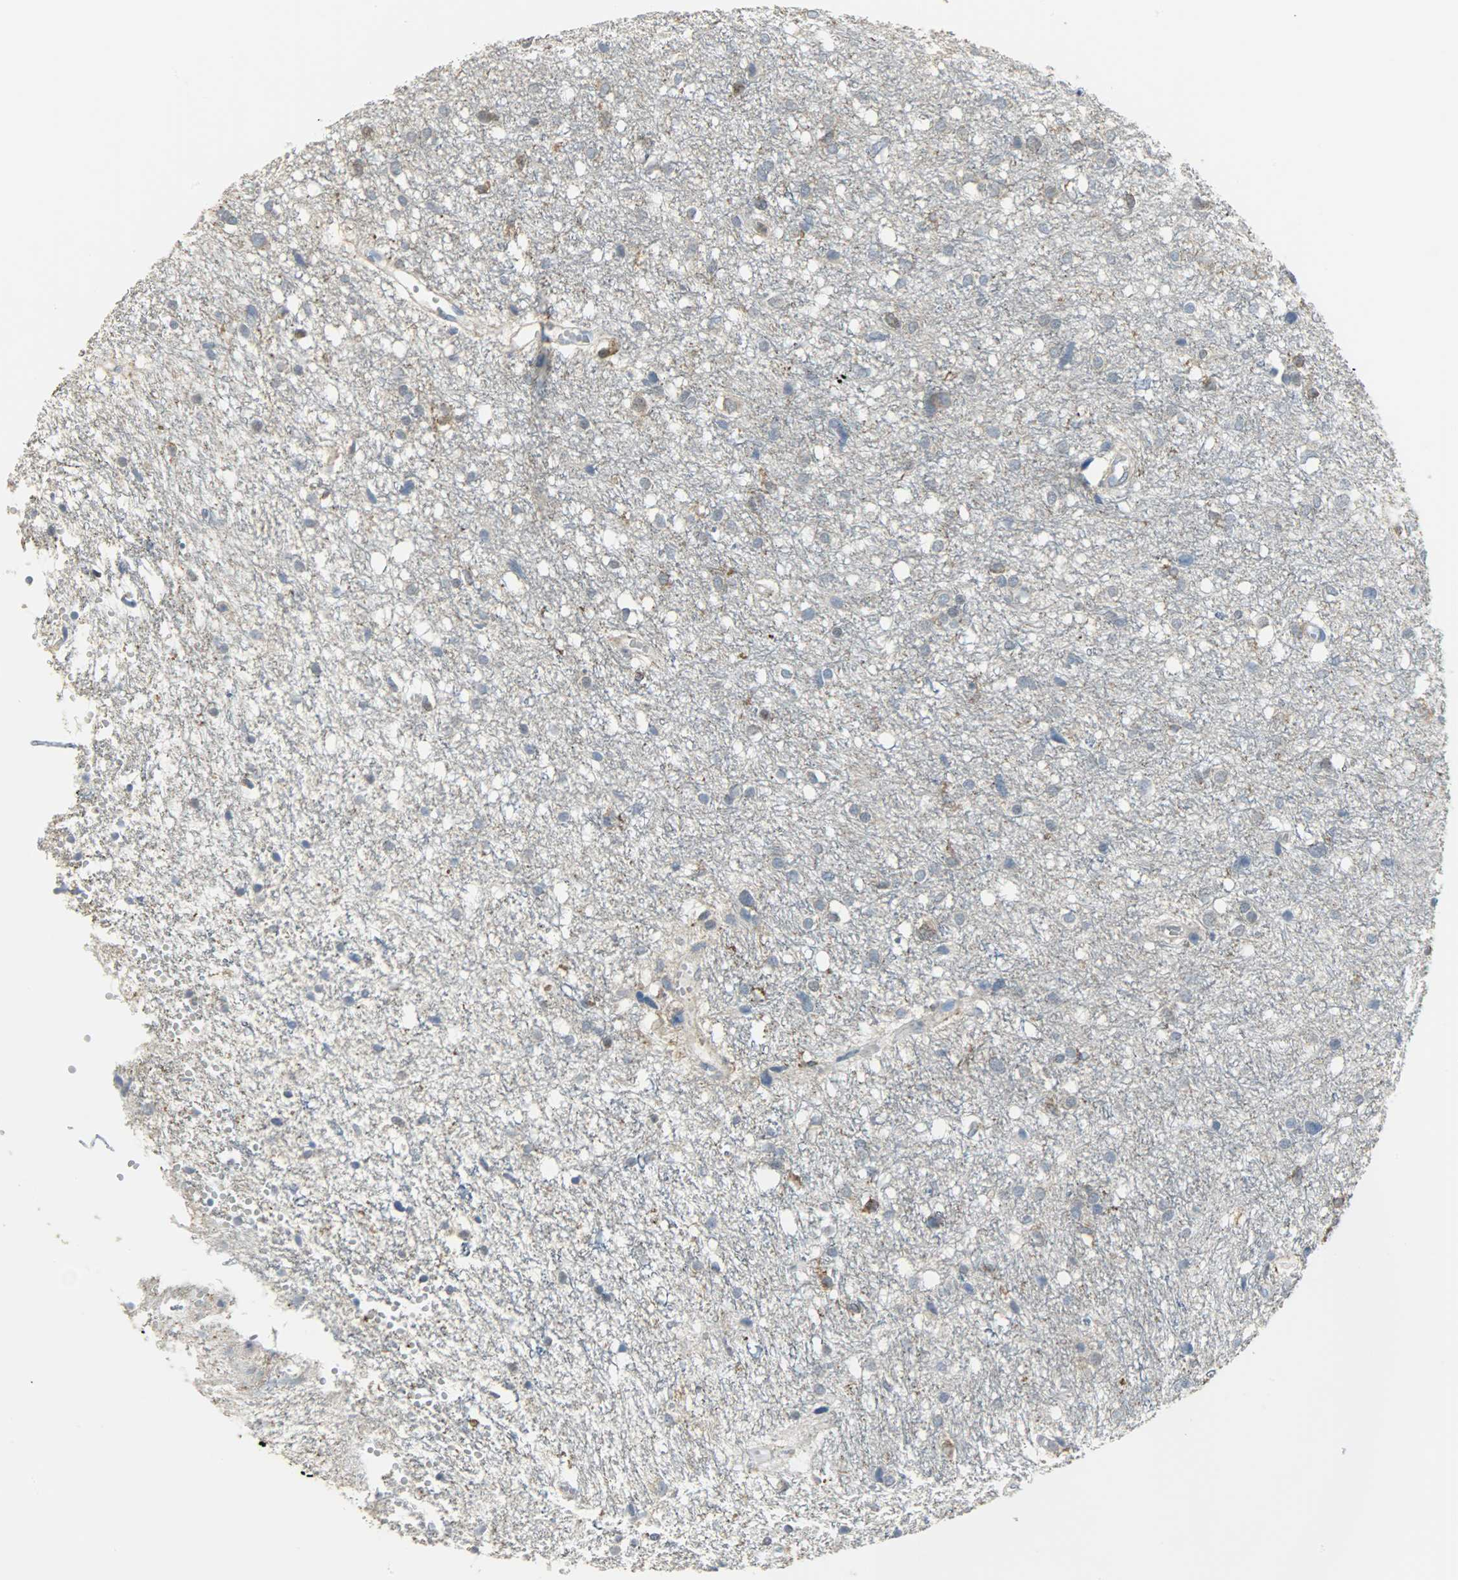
{"staining": {"intensity": "weak", "quantity": ">75%", "location": "cytoplasmic/membranous"}, "tissue": "glioma", "cell_type": "Tumor cells", "image_type": "cancer", "snomed": [{"axis": "morphology", "description": "Glioma, malignant, High grade"}, {"axis": "topography", "description": "Brain"}], "caption": "Glioma stained with DAB (3,3'-diaminobenzidine) immunohistochemistry reveals low levels of weak cytoplasmic/membranous expression in about >75% of tumor cells. Immunohistochemistry stains the protein in brown and the nuclei are stained blue.", "gene": "DNAJA4", "patient": {"sex": "female", "age": 59}}